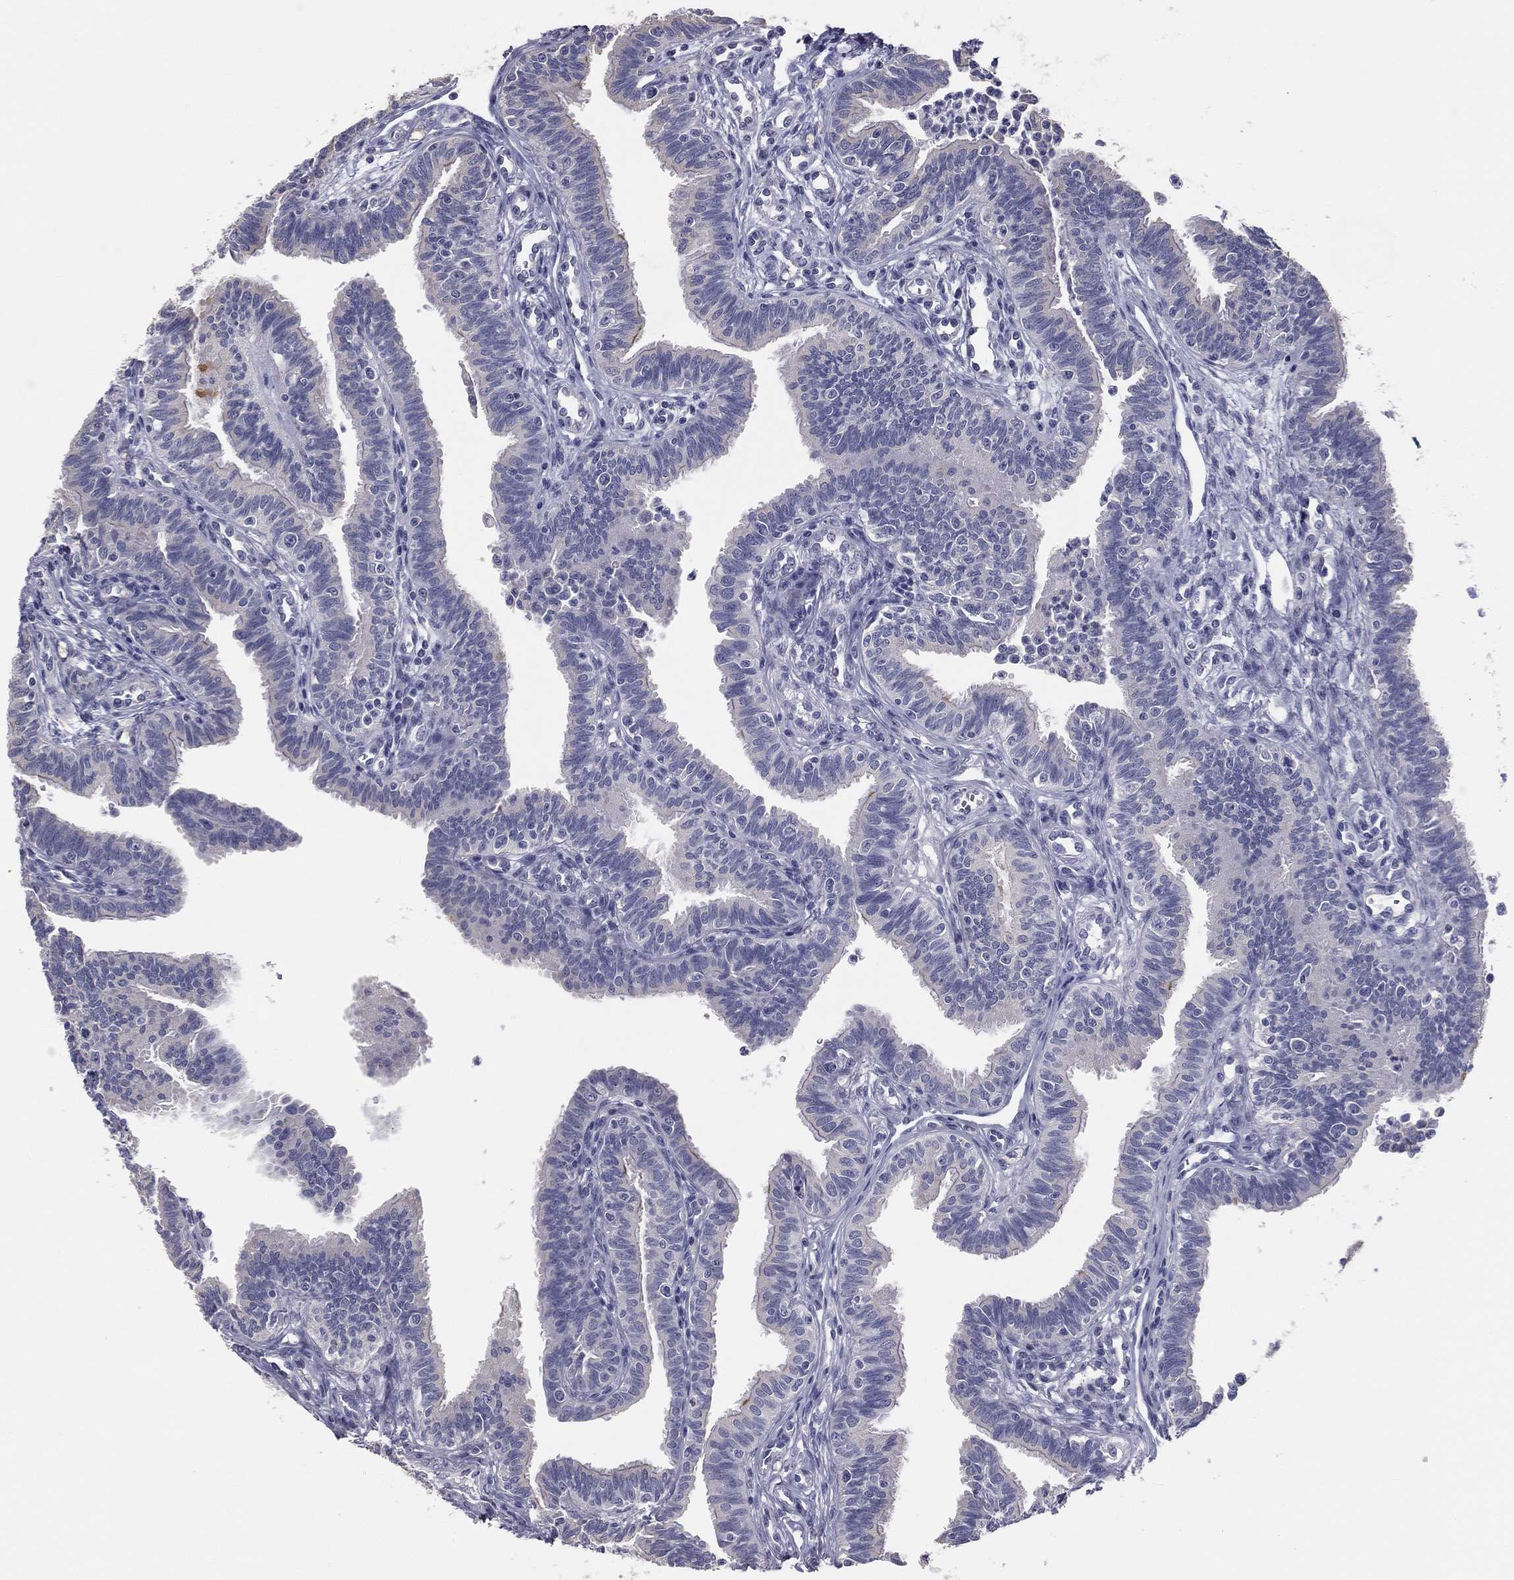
{"staining": {"intensity": "moderate", "quantity": "<25%", "location": "cytoplasmic/membranous"}, "tissue": "fallopian tube", "cell_type": "Glandular cells", "image_type": "normal", "snomed": [{"axis": "morphology", "description": "Normal tissue, NOS"}, {"axis": "topography", "description": "Fallopian tube"}], "caption": "A brown stain labels moderate cytoplasmic/membranous staining of a protein in glandular cells of unremarkable human fallopian tube. The protein is shown in brown color, while the nuclei are stained blue.", "gene": "MUC13", "patient": {"sex": "female", "age": 36}}